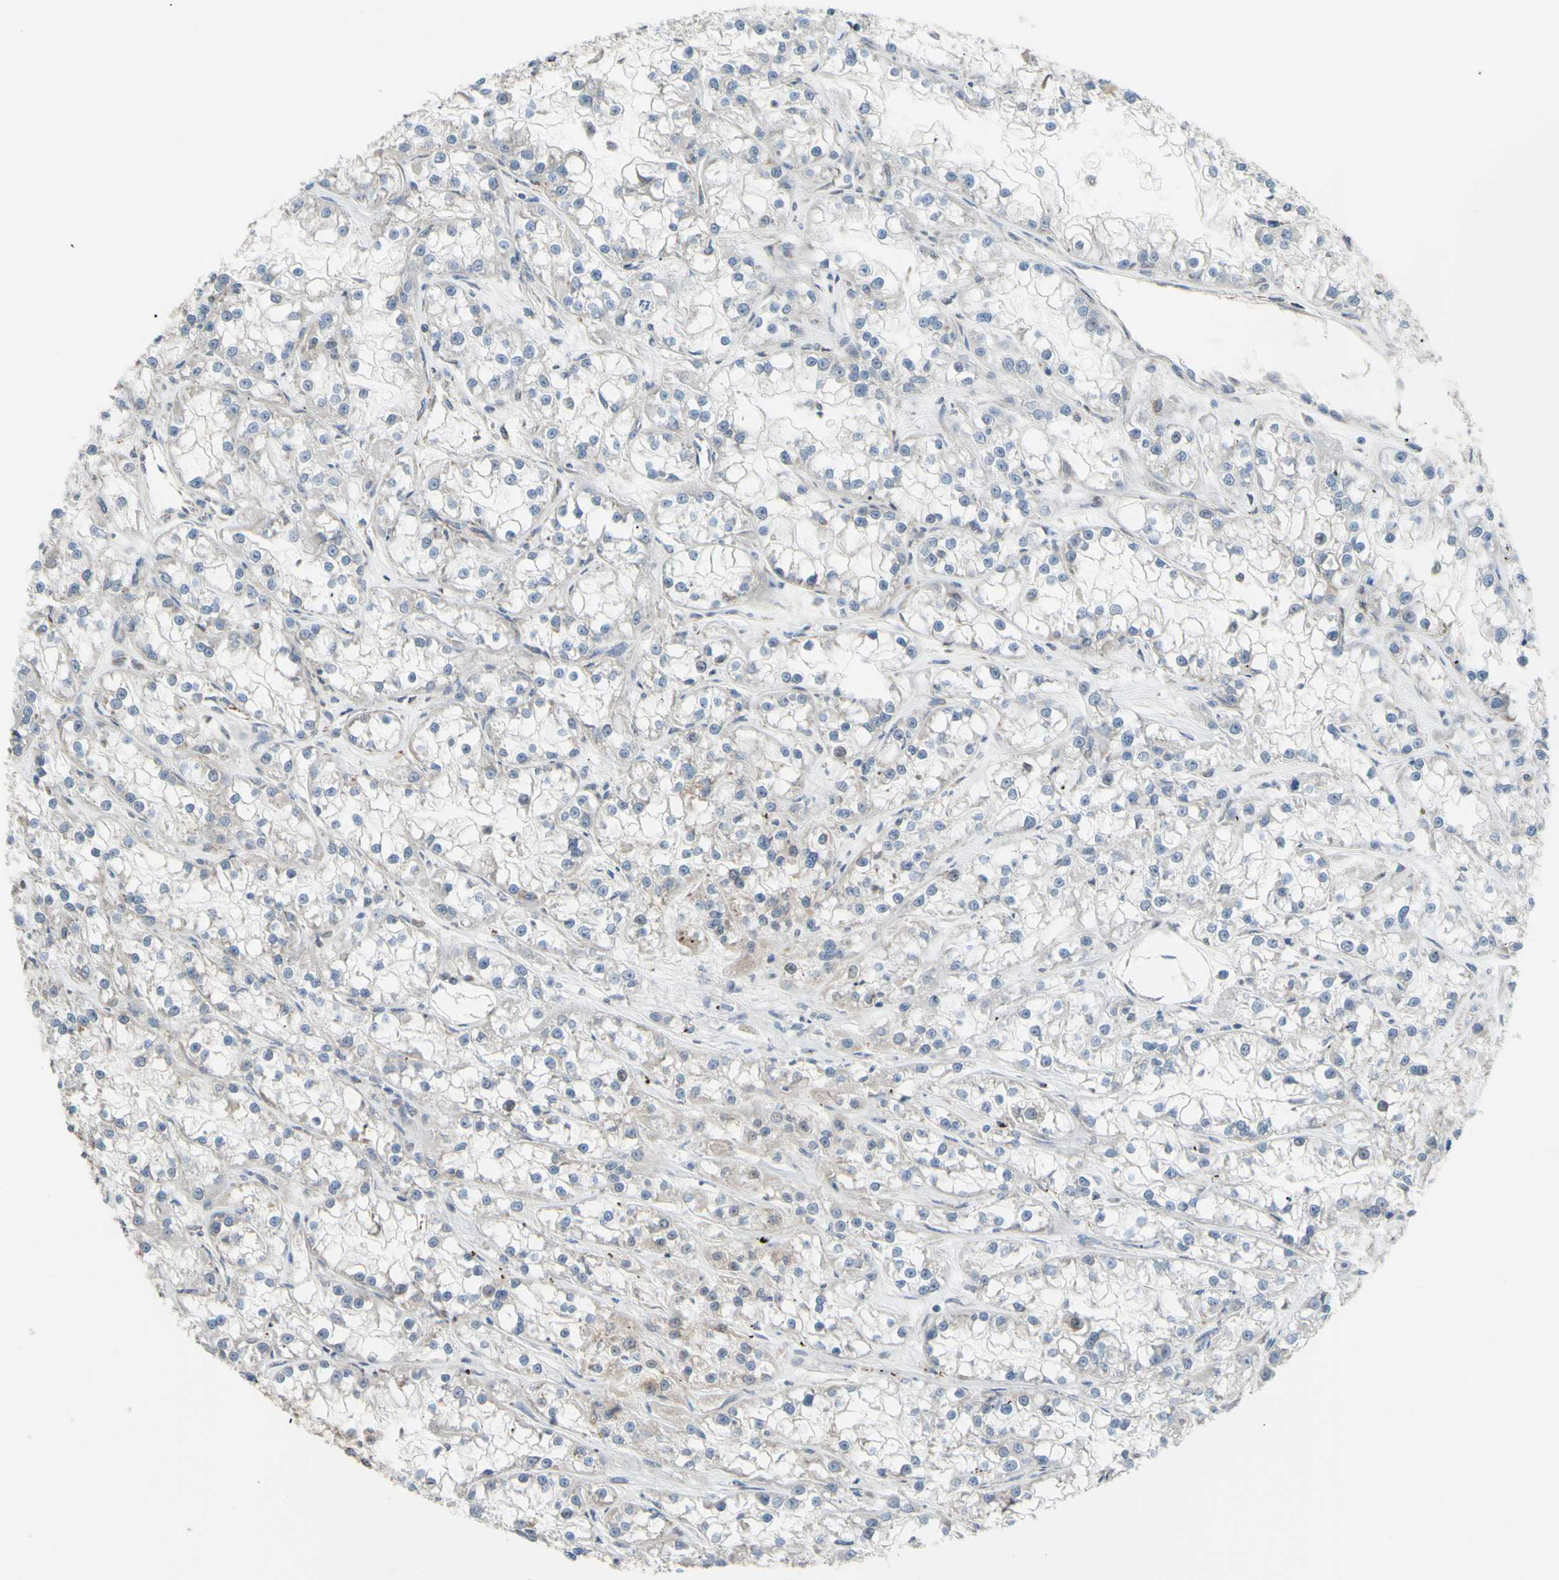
{"staining": {"intensity": "negative", "quantity": "none", "location": "none"}, "tissue": "renal cancer", "cell_type": "Tumor cells", "image_type": "cancer", "snomed": [{"axis": "morphology", "description": "Adenocarcinoma, NOS"}, {"axis": "topography", "description": "Kidney"}], "caption": "This is an immunohistochemistry (IHC) histopathology image of human renal cancer. There is no staining in tumor cells.", "gene": "GLT8D1", "patient": {"sex": "female", "age": 52}}